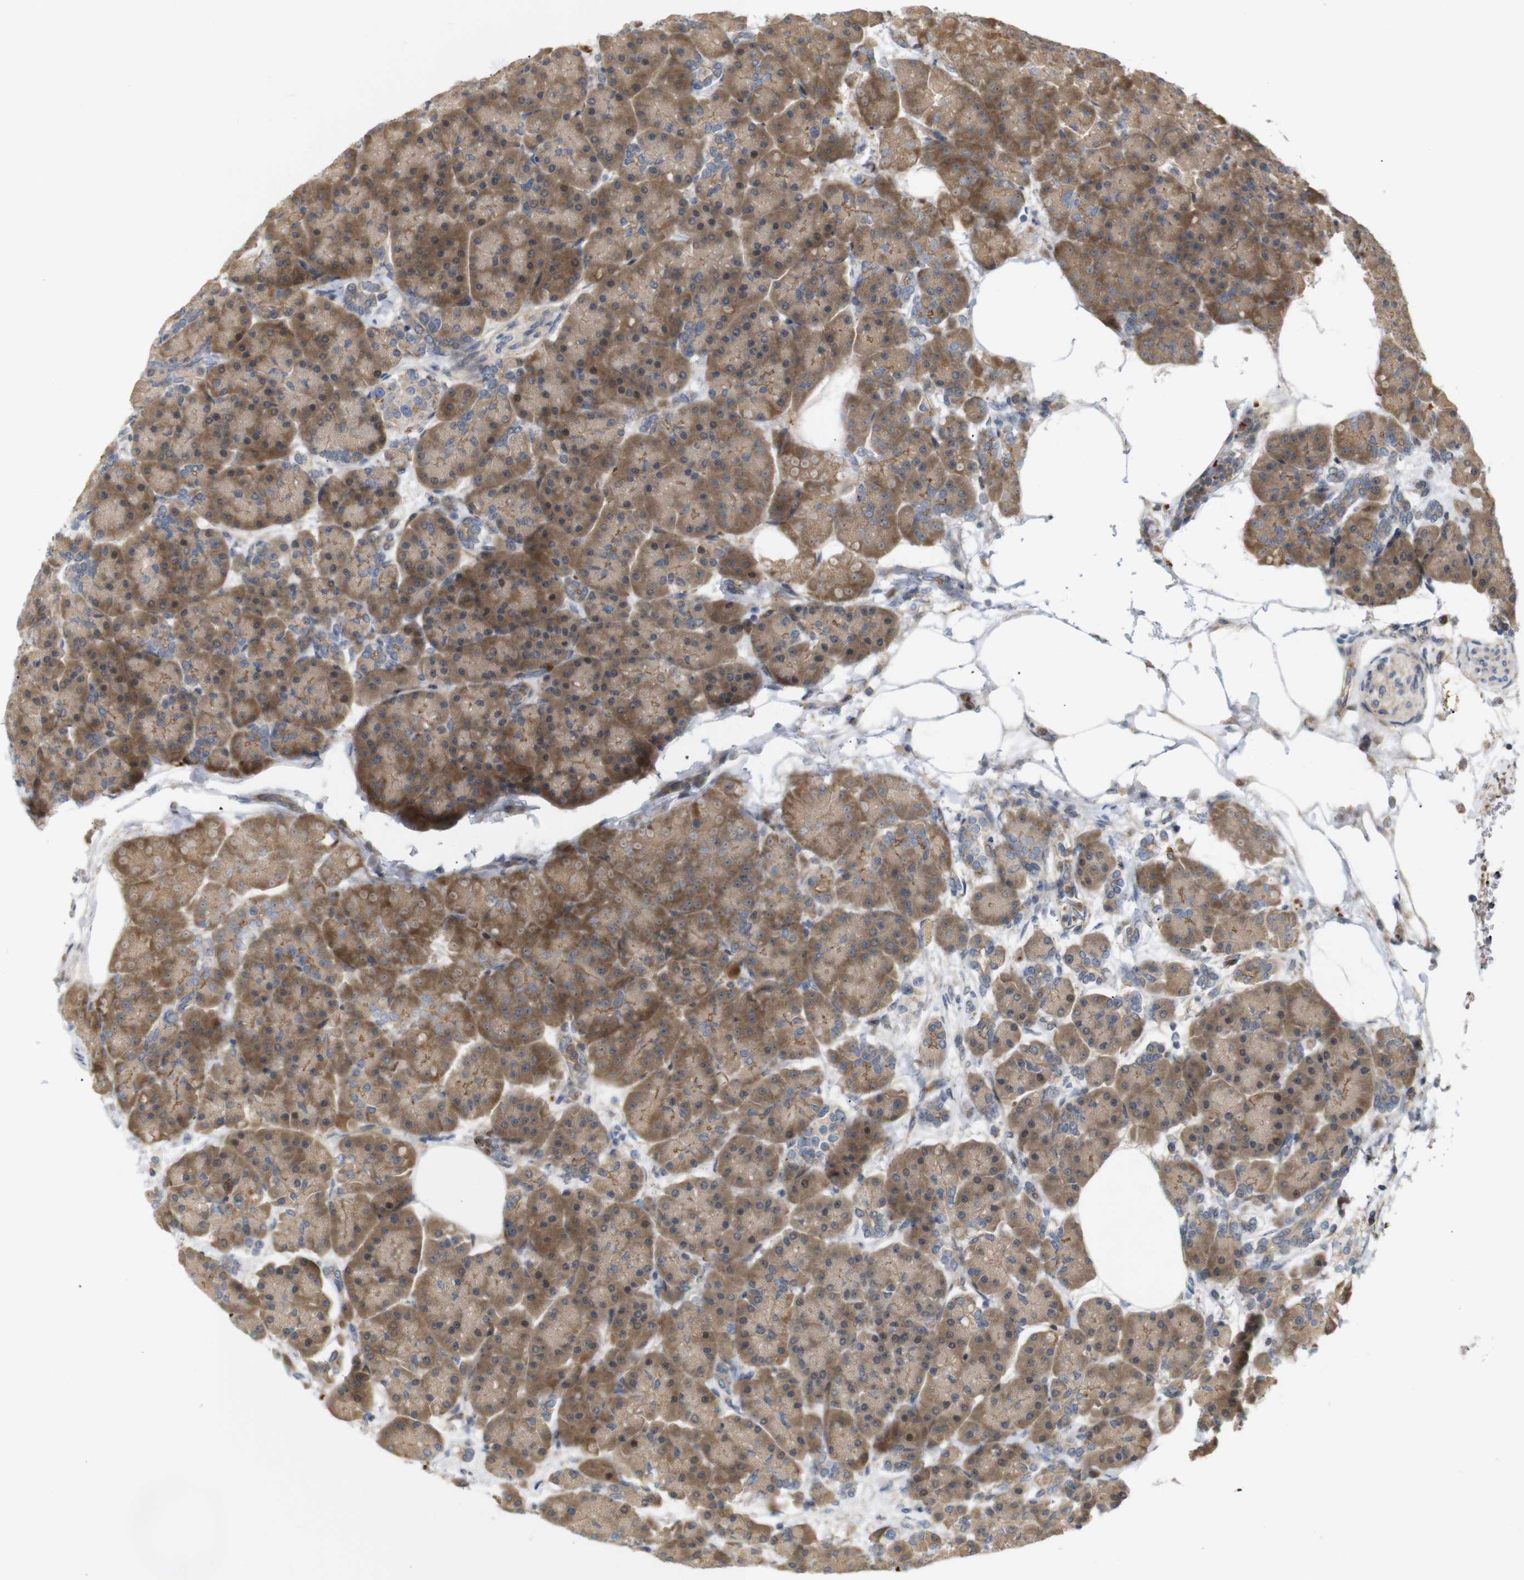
{"staining": {"intensity": "moderate", "quantity": ">75%", "location": "cytoplasmic/membranous"}, "tissue": "pancreas", "cell_type": "Exocrine glandular cells", "image_type": "normal", "snomed": [{"axis": "morphology", "description": "Normal tissue, NOS"}, {"axis": "topography", "description": "Pancreas"}], "caption": "This micrograph exhibits IHC staining of normal human pancreas, with medium moderate cytoplasmic/membranous expression in approximately >75% of exocrine glandular cells.", "gene": "RPTOR", "patient": {"sex": "female", "age": 70}}